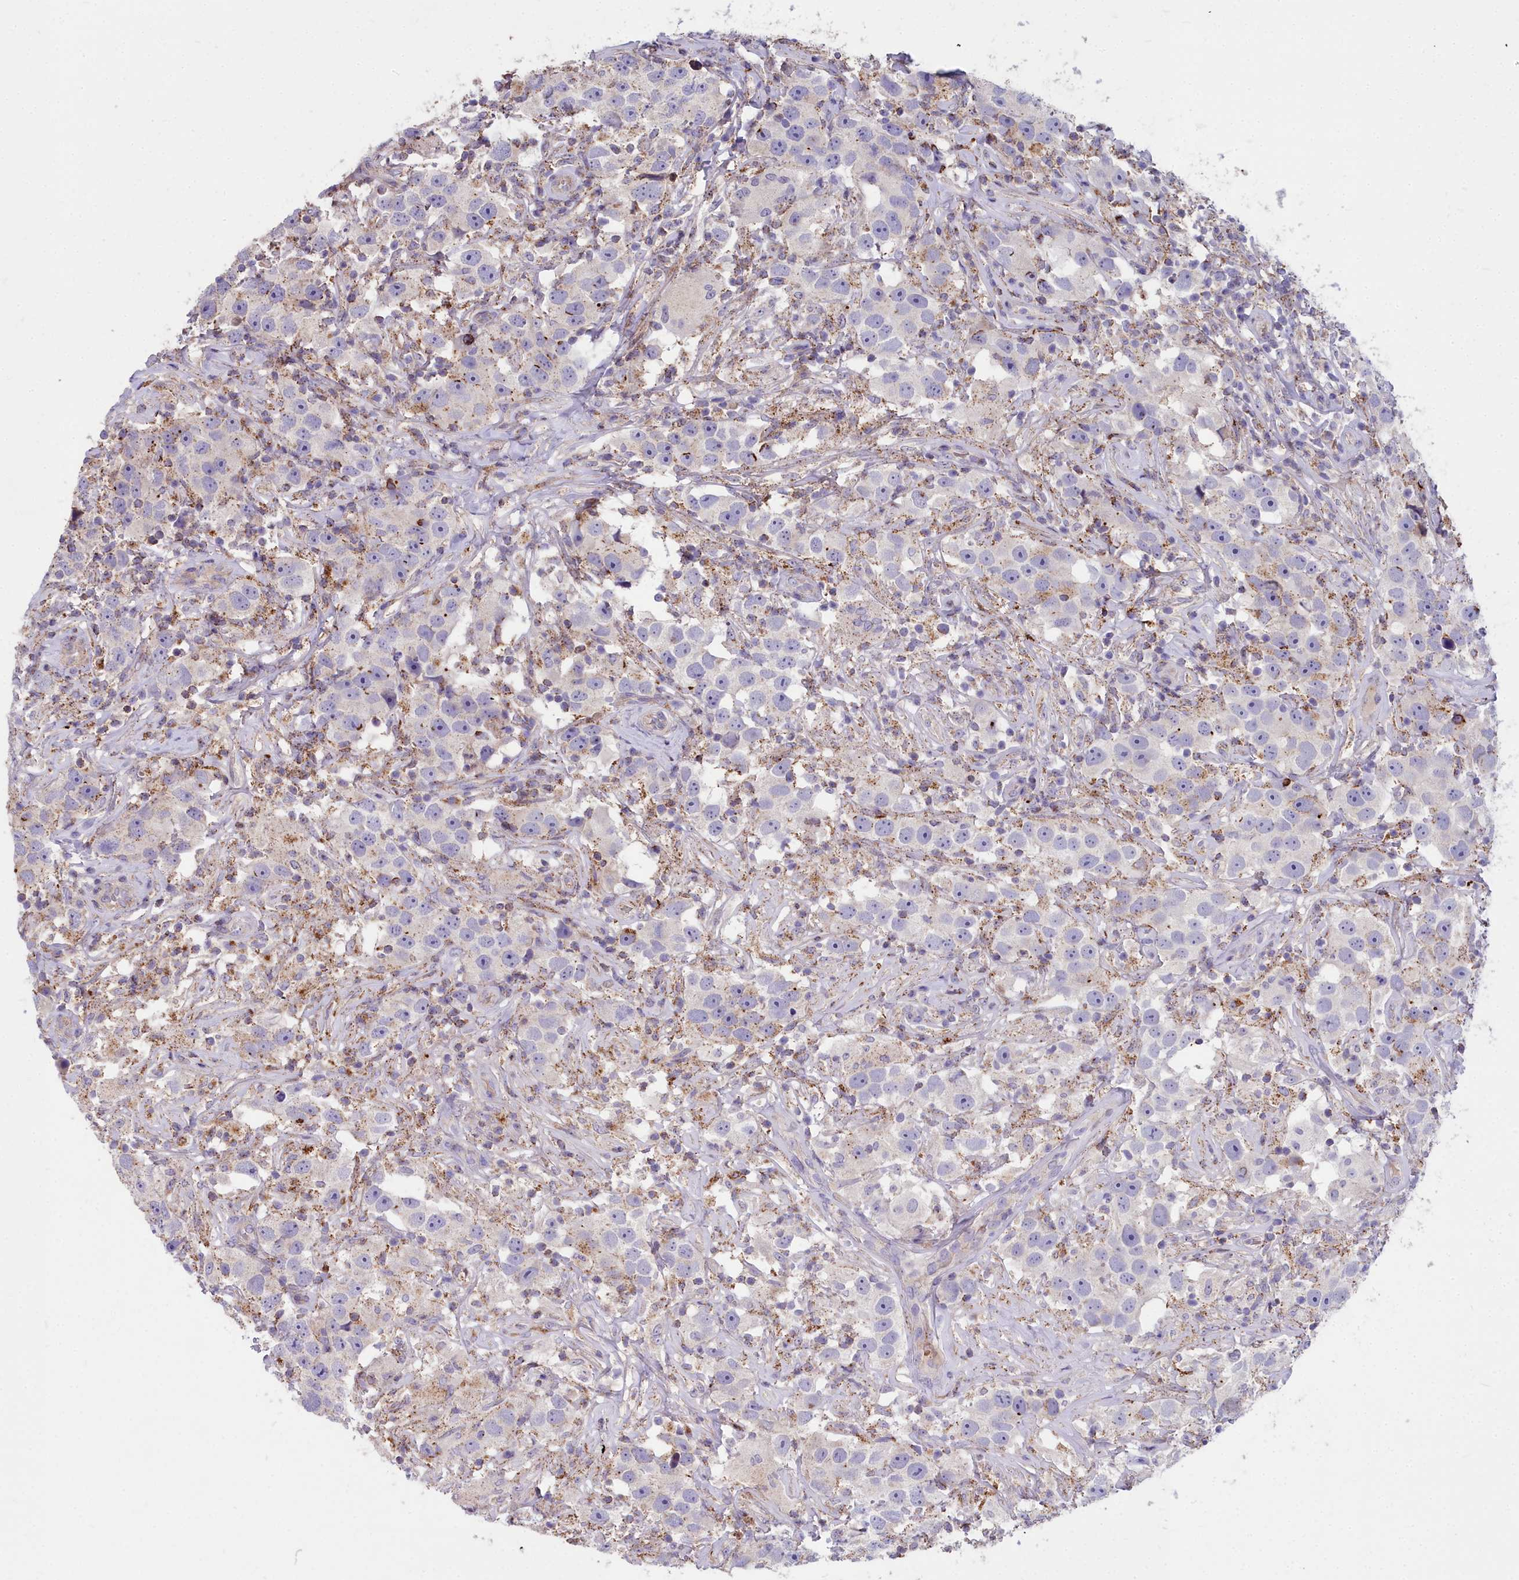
{"staining": {"intensity": "weak", "quantity": "<25%", "location": "cytoplasmic/membranous"}, "tissue": "testis cancer", "cell_type": "Tumor cells", "image_type": "cancer", "snomed": [{"axis": "morphology", "description": "Seminoma, NOS"}, {"axis": "topography", "description": "Testis"}], "caption": "An image of testis cancer stained for a protein displays no brown staining in tumor cells.", "gene": "FRMPD1", "patient": {"sex": "male", "age": 49}}